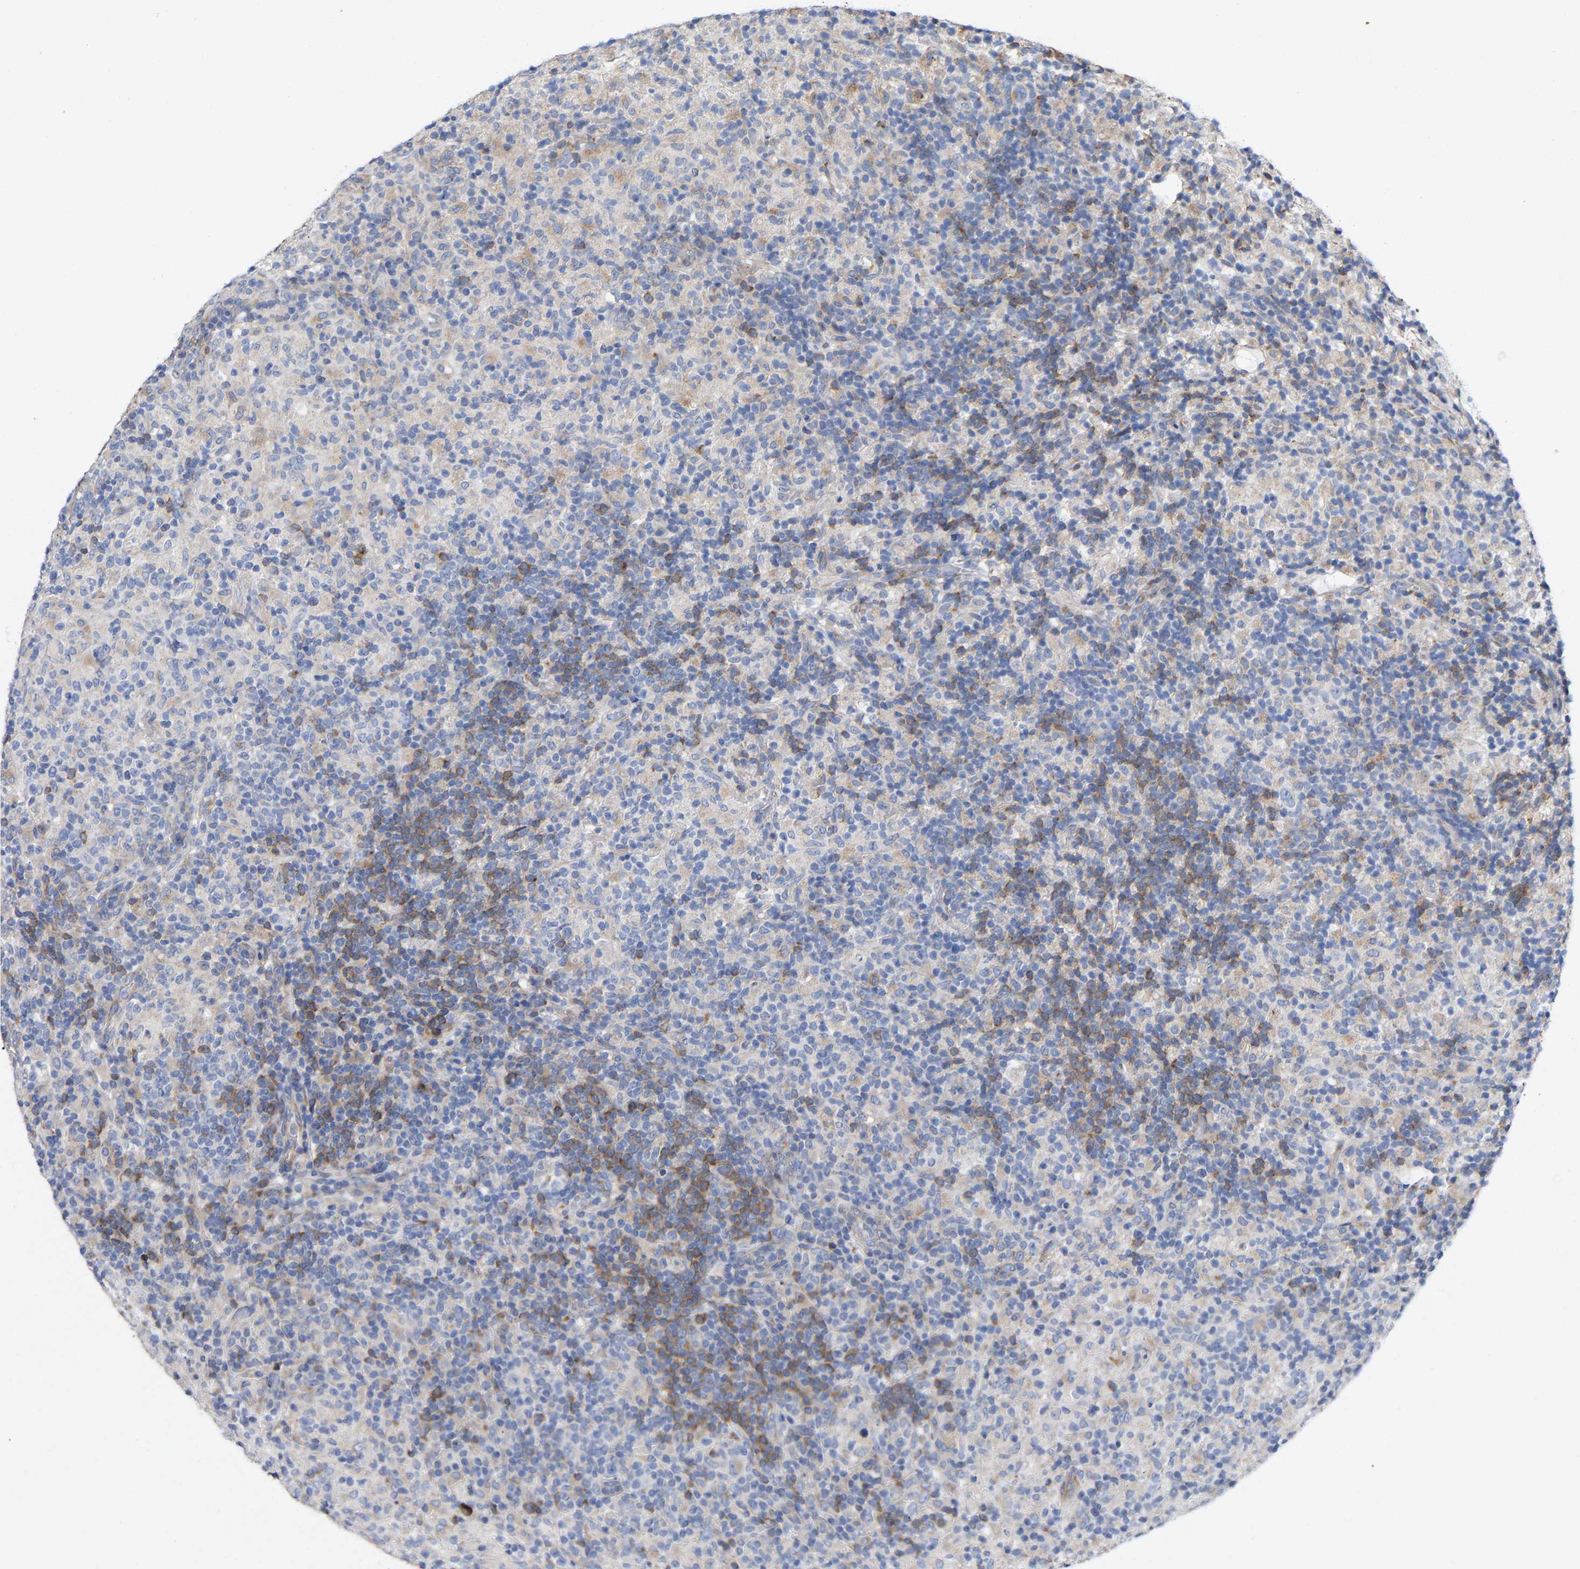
{"staining": {"intensity": "negative", "quantity": "none", "location": "none"}, "tissue": "lymphoma", "cell_type": "Tumor cells", "image_type": "cancer", "snomed": [{"axis": "morphology", "description": "Hodgkin's disease, NOS"}, {"axis": "topography", "description": "Lymph node"}], "caption": "There is no significant staining in tumor cells of lymphoma. (DAB (3,3'-diaminobenzidine) IHC visualized using brightfield microscopy, high magnification).", "gene": "PPP1R15A", "patient": {"sex": "male", "age": 70}}